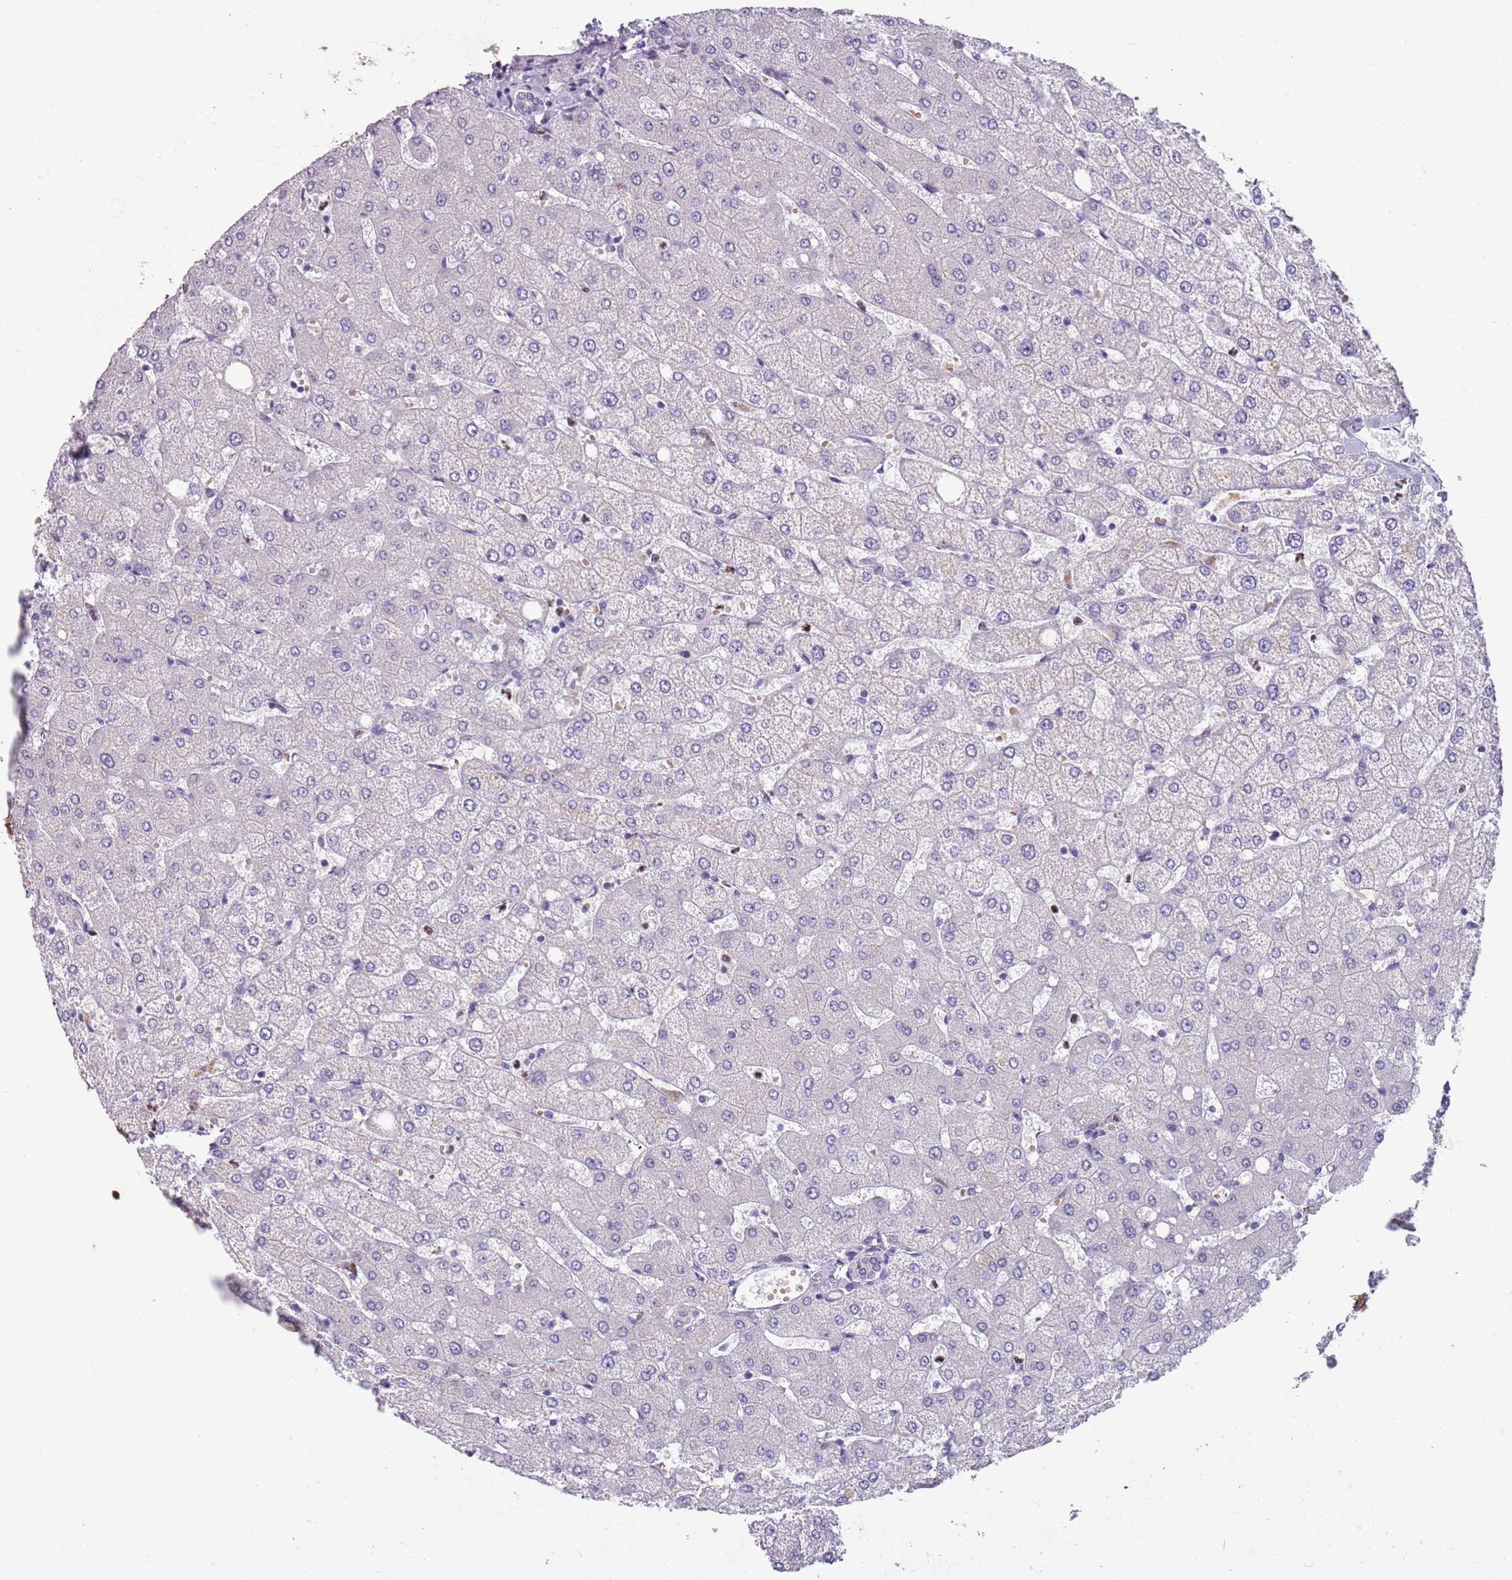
{"staining": {"intensity": "negative", "quantity": "none", "location": "none"}, "tissue": "liver", "cell_type": "Cholangiocytes", "image_type": "normal", "snomed": [{"axis": "morphology", "description": "Normal tissue, NOS"}, {"axis": "topography", "description": "Liver"}], "caption": "IHC photomicrograph of unremarkable liver: liver stained with DAB shows no significant protein positivity in cholangiocytes. (DAB IHC visualized using brightfield microscopy, high magnification).", "gene": "ADCY7", "patient": {"sex": "female", "age": 54}}